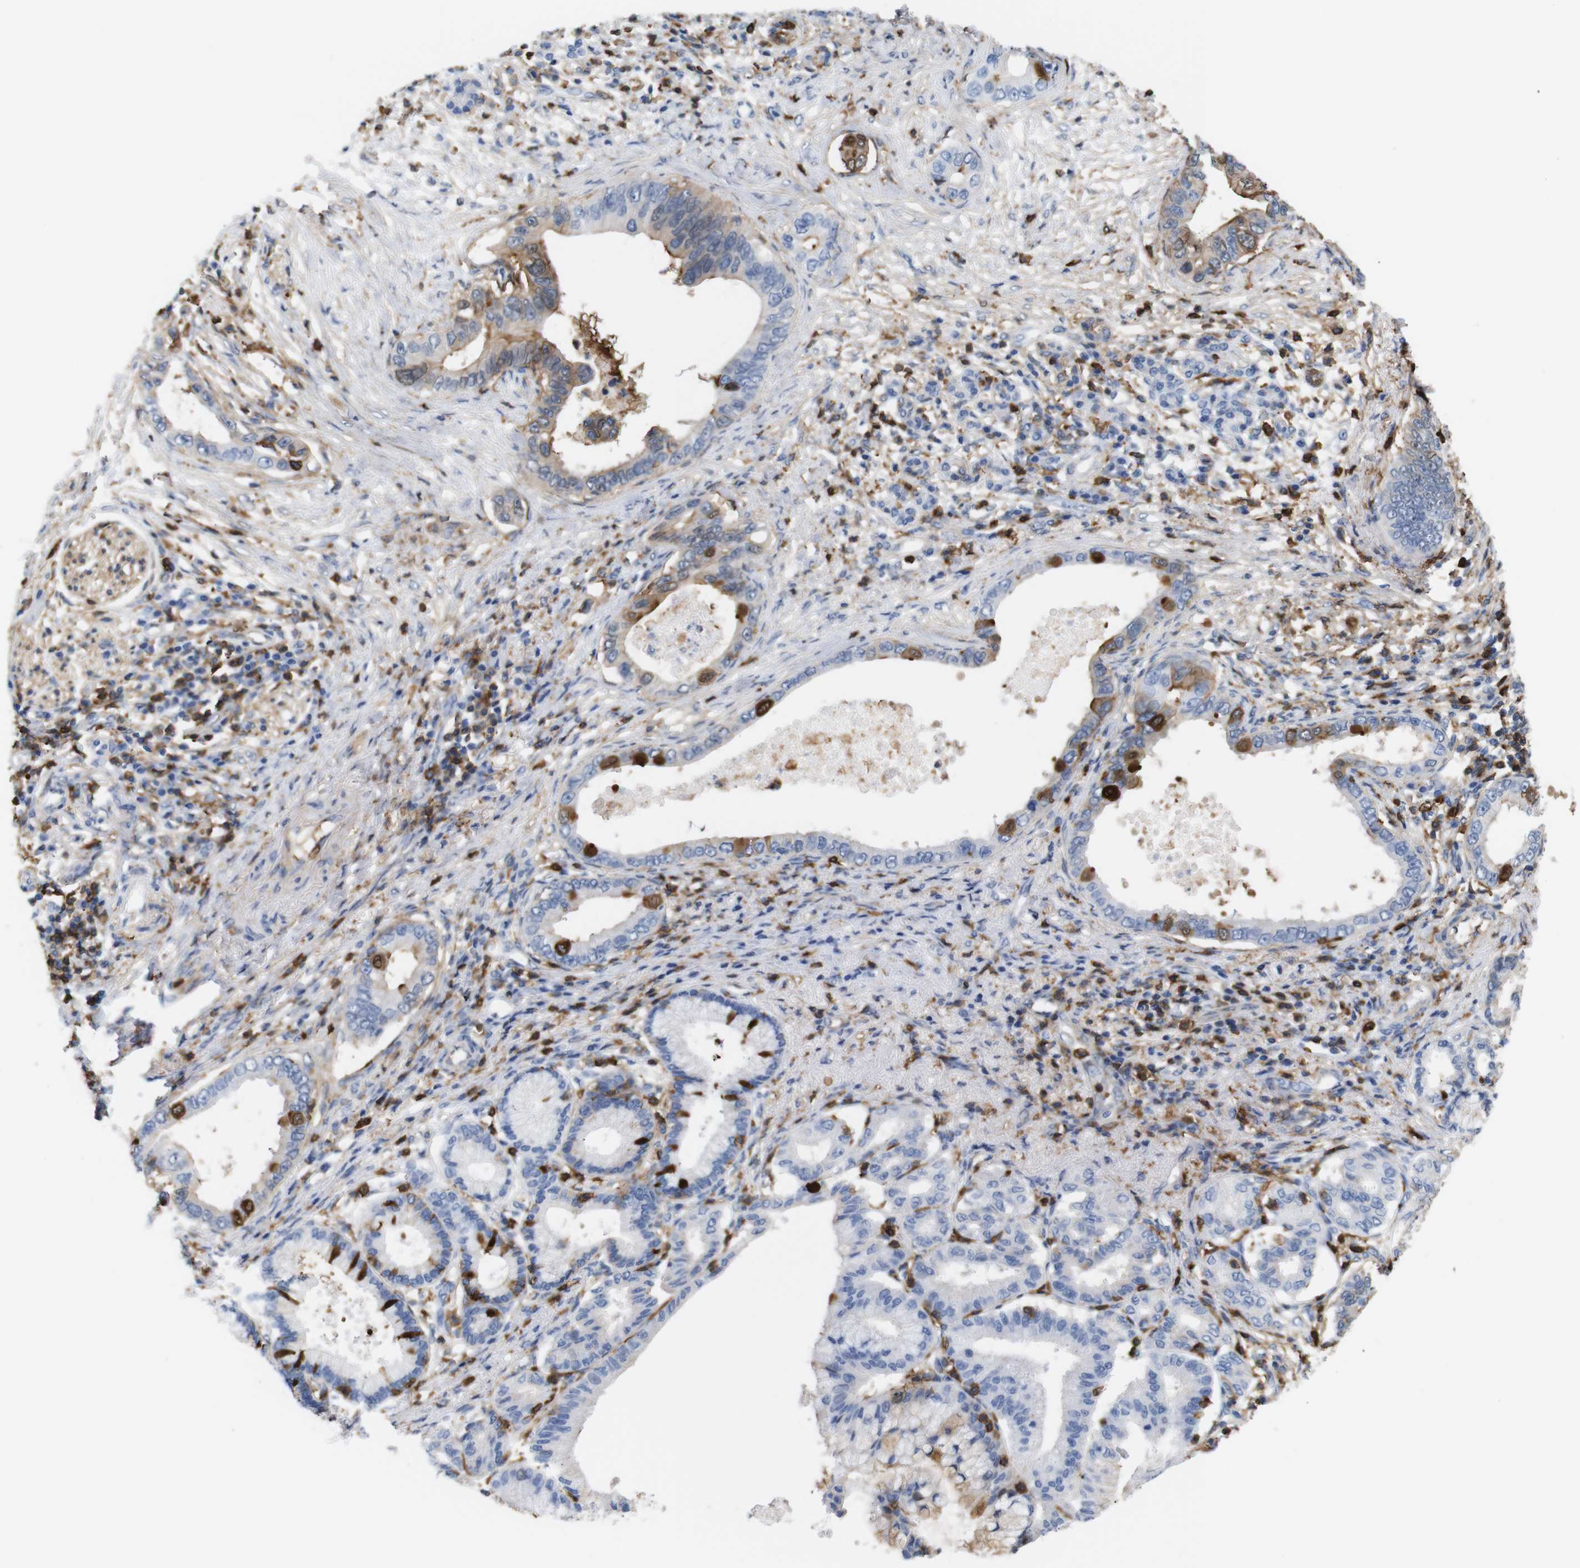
{"staining": {"intensity": "strong", "quantity": "<25%", "location": "cytoplasmic/membranous"}, "tissue": "pancreatic cancer", "cell_type": "Tumor cells", "image_type": "cancer", "snomed": [{"axis": "morphology", "description": "Adenocarcinoma, NOS"}, {"axis": "topography", "description": "Pancreas"}], "caption": "Immunohistochemistry of pancreatic cancer demonstrates medium levels of strong cytoplasmic/membranous positivity in about <25% of tumor cells.", "gene": "ANXA1", "patient": {"sex": "male", "age": 77}}